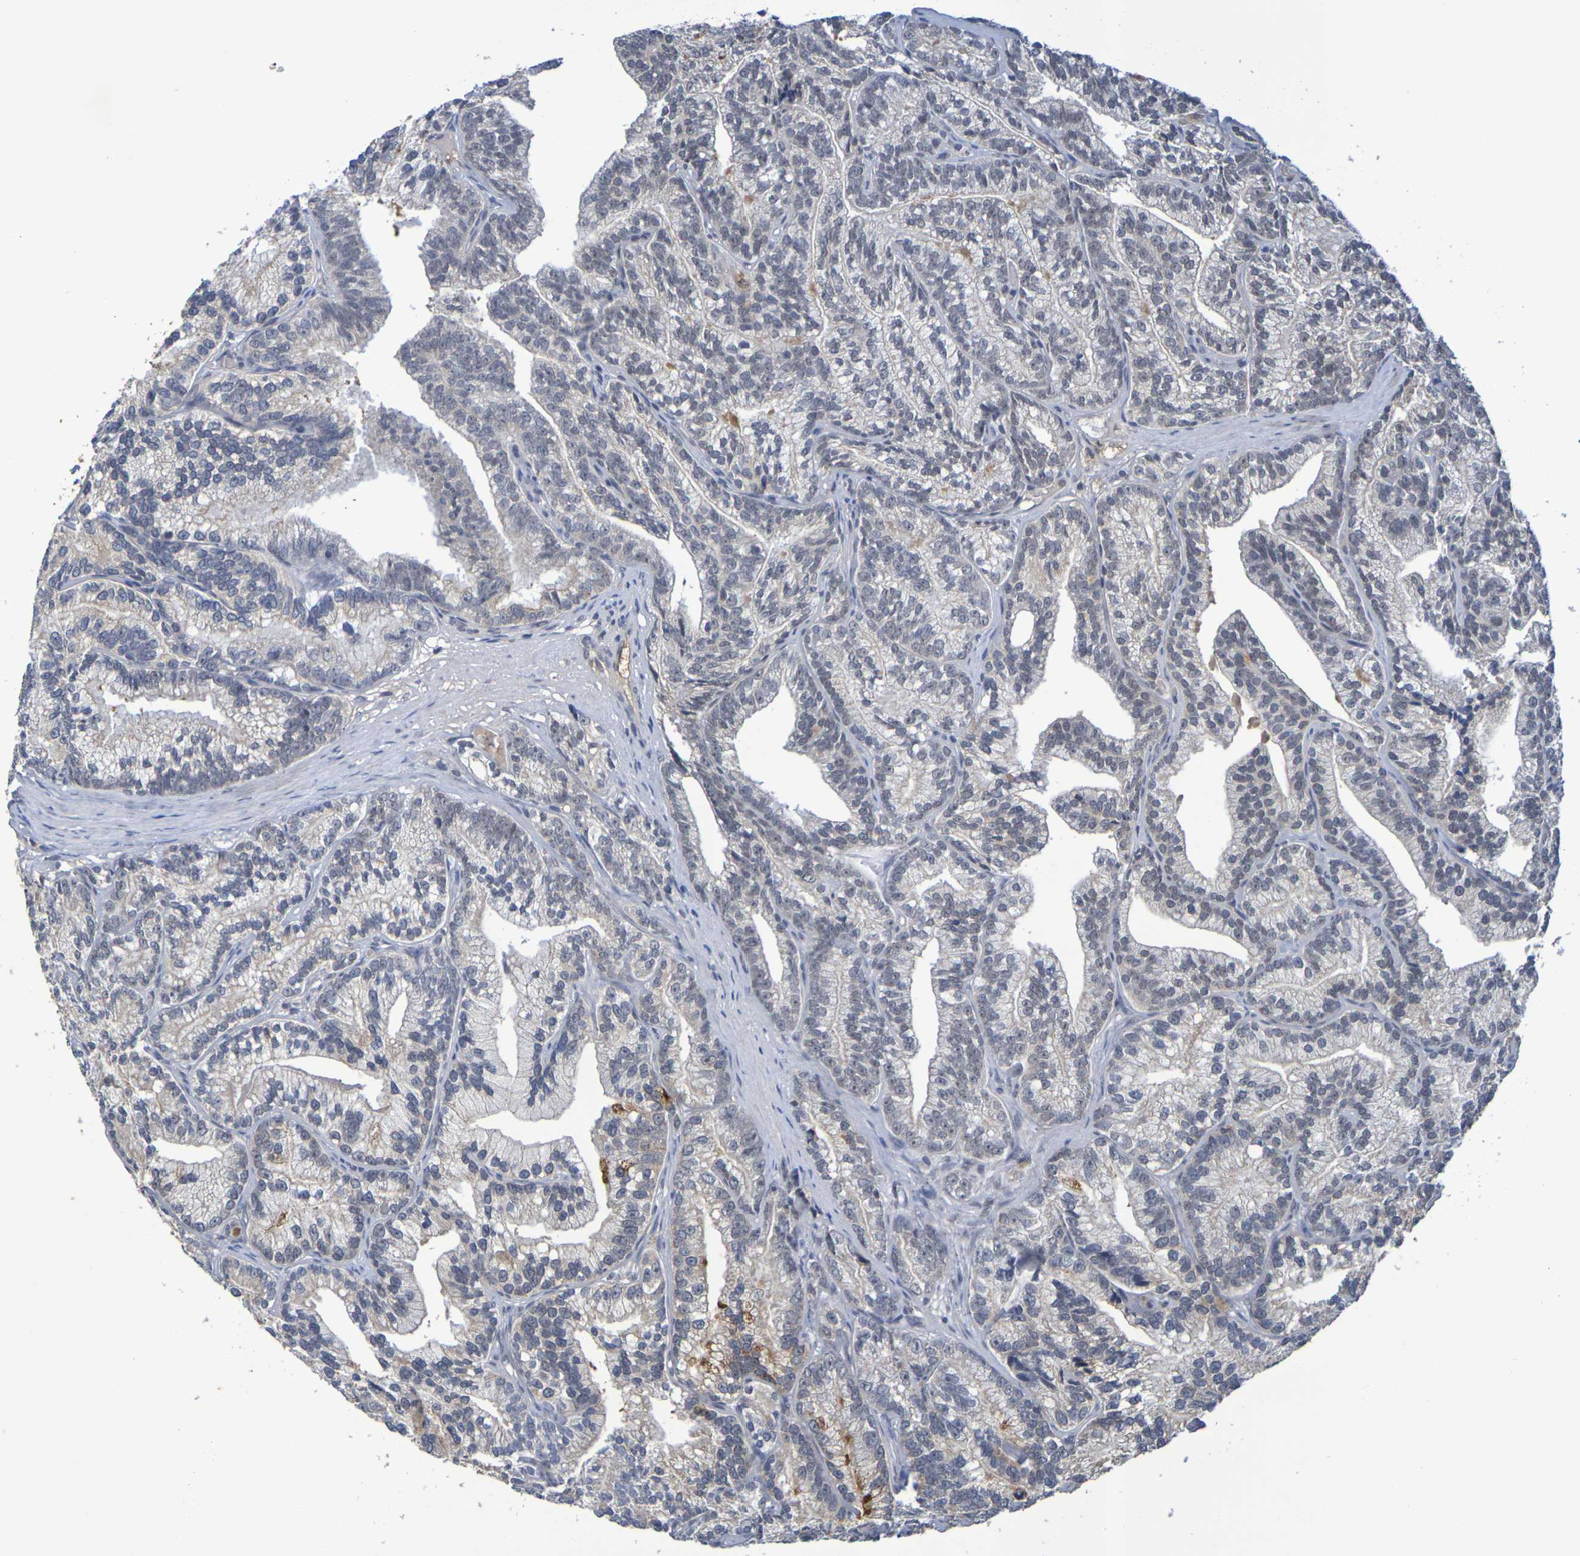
{"staining": {"intensity": "negative", "quantity": "none", "location": "none"}, "tissue": "prostate cancer", "cell_type": "Tumor cells", "image_type": "cancer", "snomed": [{"axis": "morphology", "description": "Adenocarcinoma, Low grade"}, {"axis": "topography", "description": "Prostate"}], "caption": "Immunohistochemical staining of adenocarcinoma (low-grade) (prostate) demonstrates no significant expression in tumor cells.", "gene": "TERF2", "patient": {"sex": "male", "age": 89}}